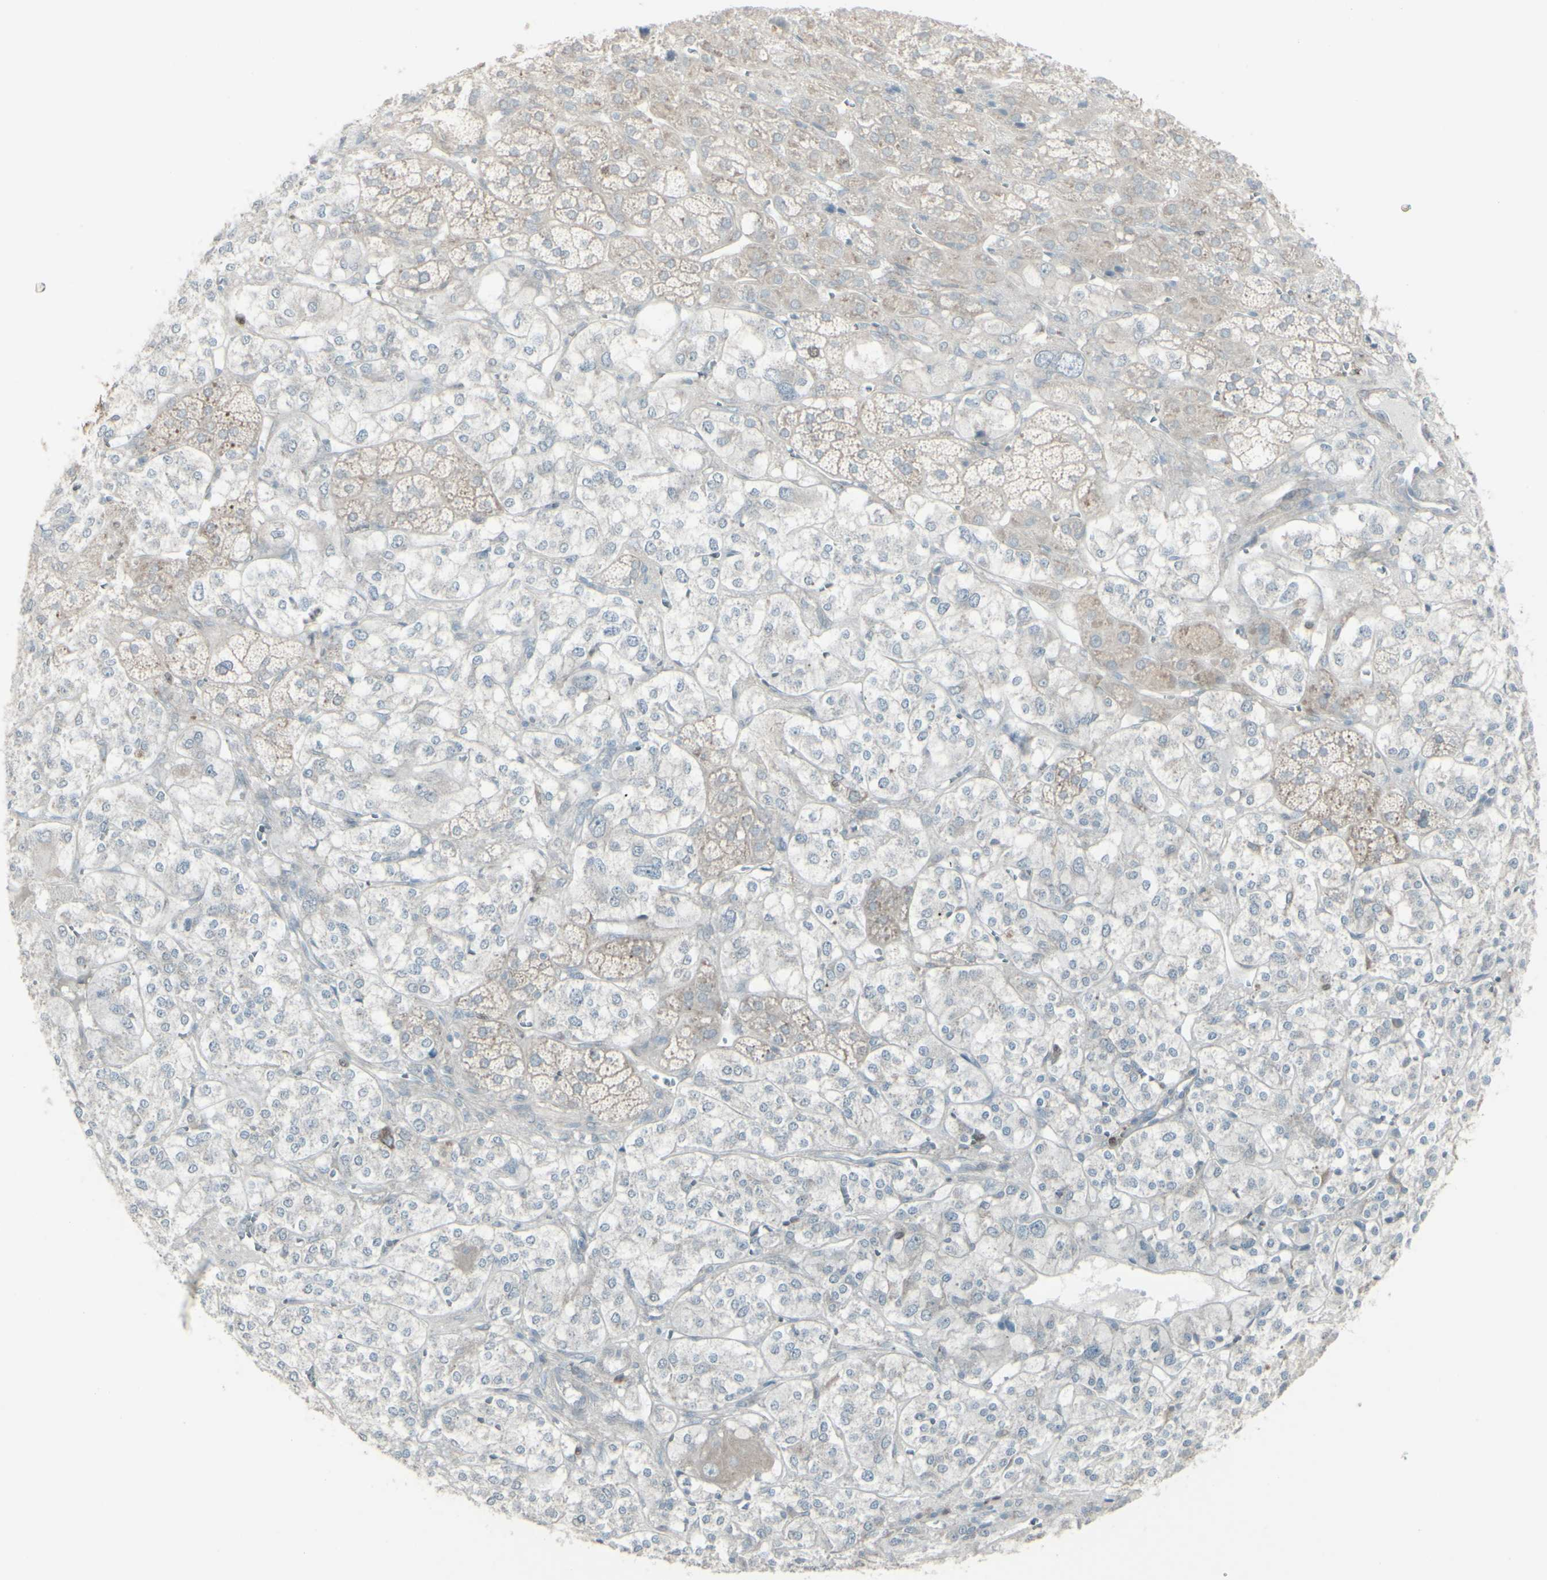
{"staining": {"intensity": "weak", "quantity": ">75%", "location": "cytoplasmic/membranous"}, "tissue": "adrenal gland", "cell_type": "Glandular cells", "image_type": "normal", "snomed": [{"axis": "morphology", "description": "Normal tissue, NOS"}, {"axis": "topography", "description": "Adrenal gland"}], "caption": "A micrograph showing weak cytoplasmic/membranous expression in about >75% of glandular cells in unremarkable adrenal gland, as visualized by brown immunohistochemical staining.", "gene": "GMNN", "patient": {"sex": "male", "age": 56}}